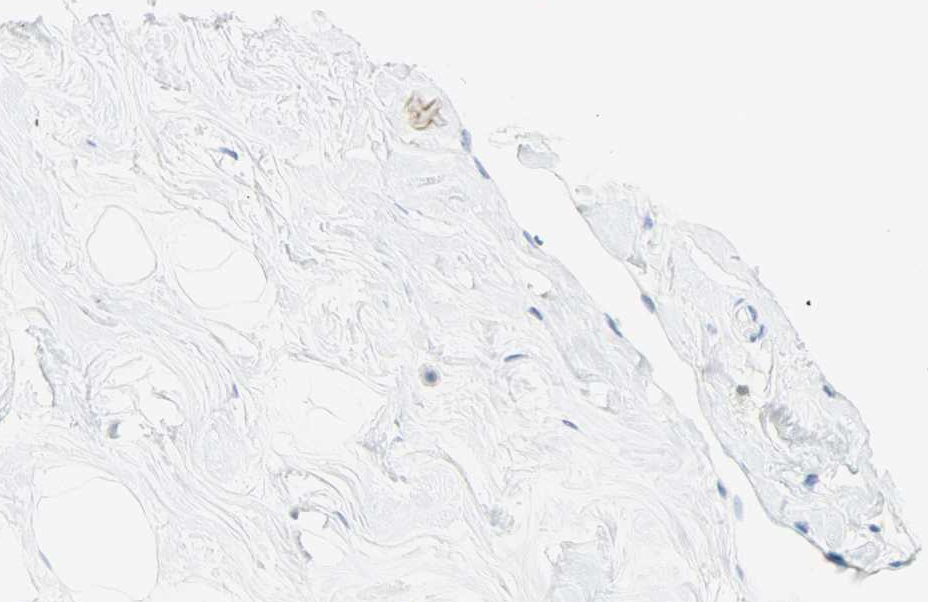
{"staining": {"intensity": "negative", "quantity": "none", "location": "none"}, "tissue": "breast", "cell_type": "Adipocytes", "image_type": "normal", "snomed": [{"axis": "morphology", "description": "Normal tissue, NOS"}, {"axis": "topography", "description": "Breast"}], "caption": "IHC micrograph of normal breast: breast stained with DAB (3,3'-diaminobenzidine) displays no significant protein staining in adipocytes. (DAB (3,3'-diaminobenzidine) IHC with hematoxylin counter stain).", "gene": "PTPN6", "patient": {"sex": "female", "age": 23}}